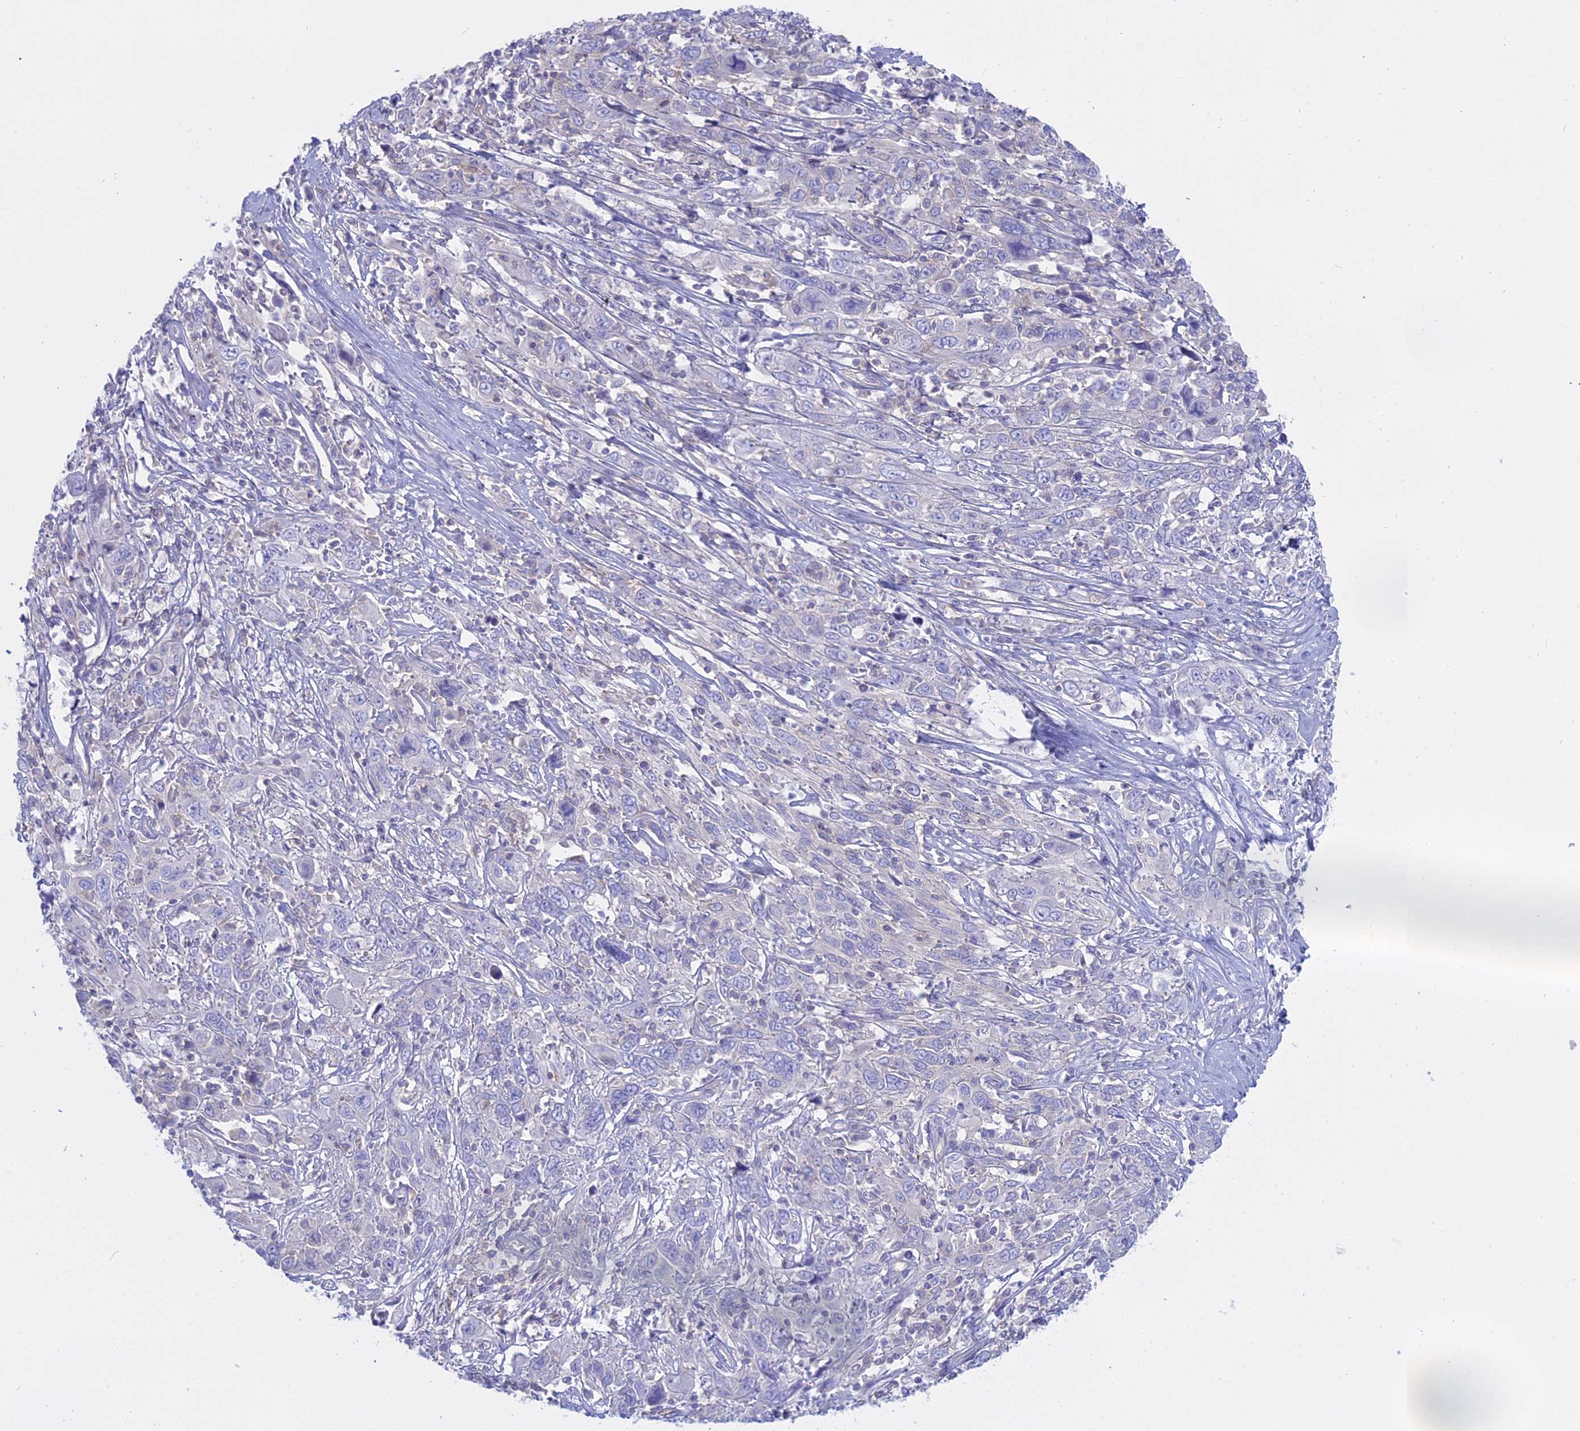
{"staining": {"intensity": "negative", "quantity": "none", "location": "none"}, "tissue": "cervical cancer", "cell_type": "Tumor cells", "image_type": "cancer", "snomed": [{"axis": "morphology", "description": "Squamous cell carcinoma, NOS"}, {"axis": "topography", "description": "Cervix"}], "caption": "Human cervical cancer (squamous cell carcinoma) stained for a protein using immunohistochemistry (IHC) reveals no expression in tumor cells.", "gene": "AHCYL1", "patient": {"sex": "female", "age": 46}}